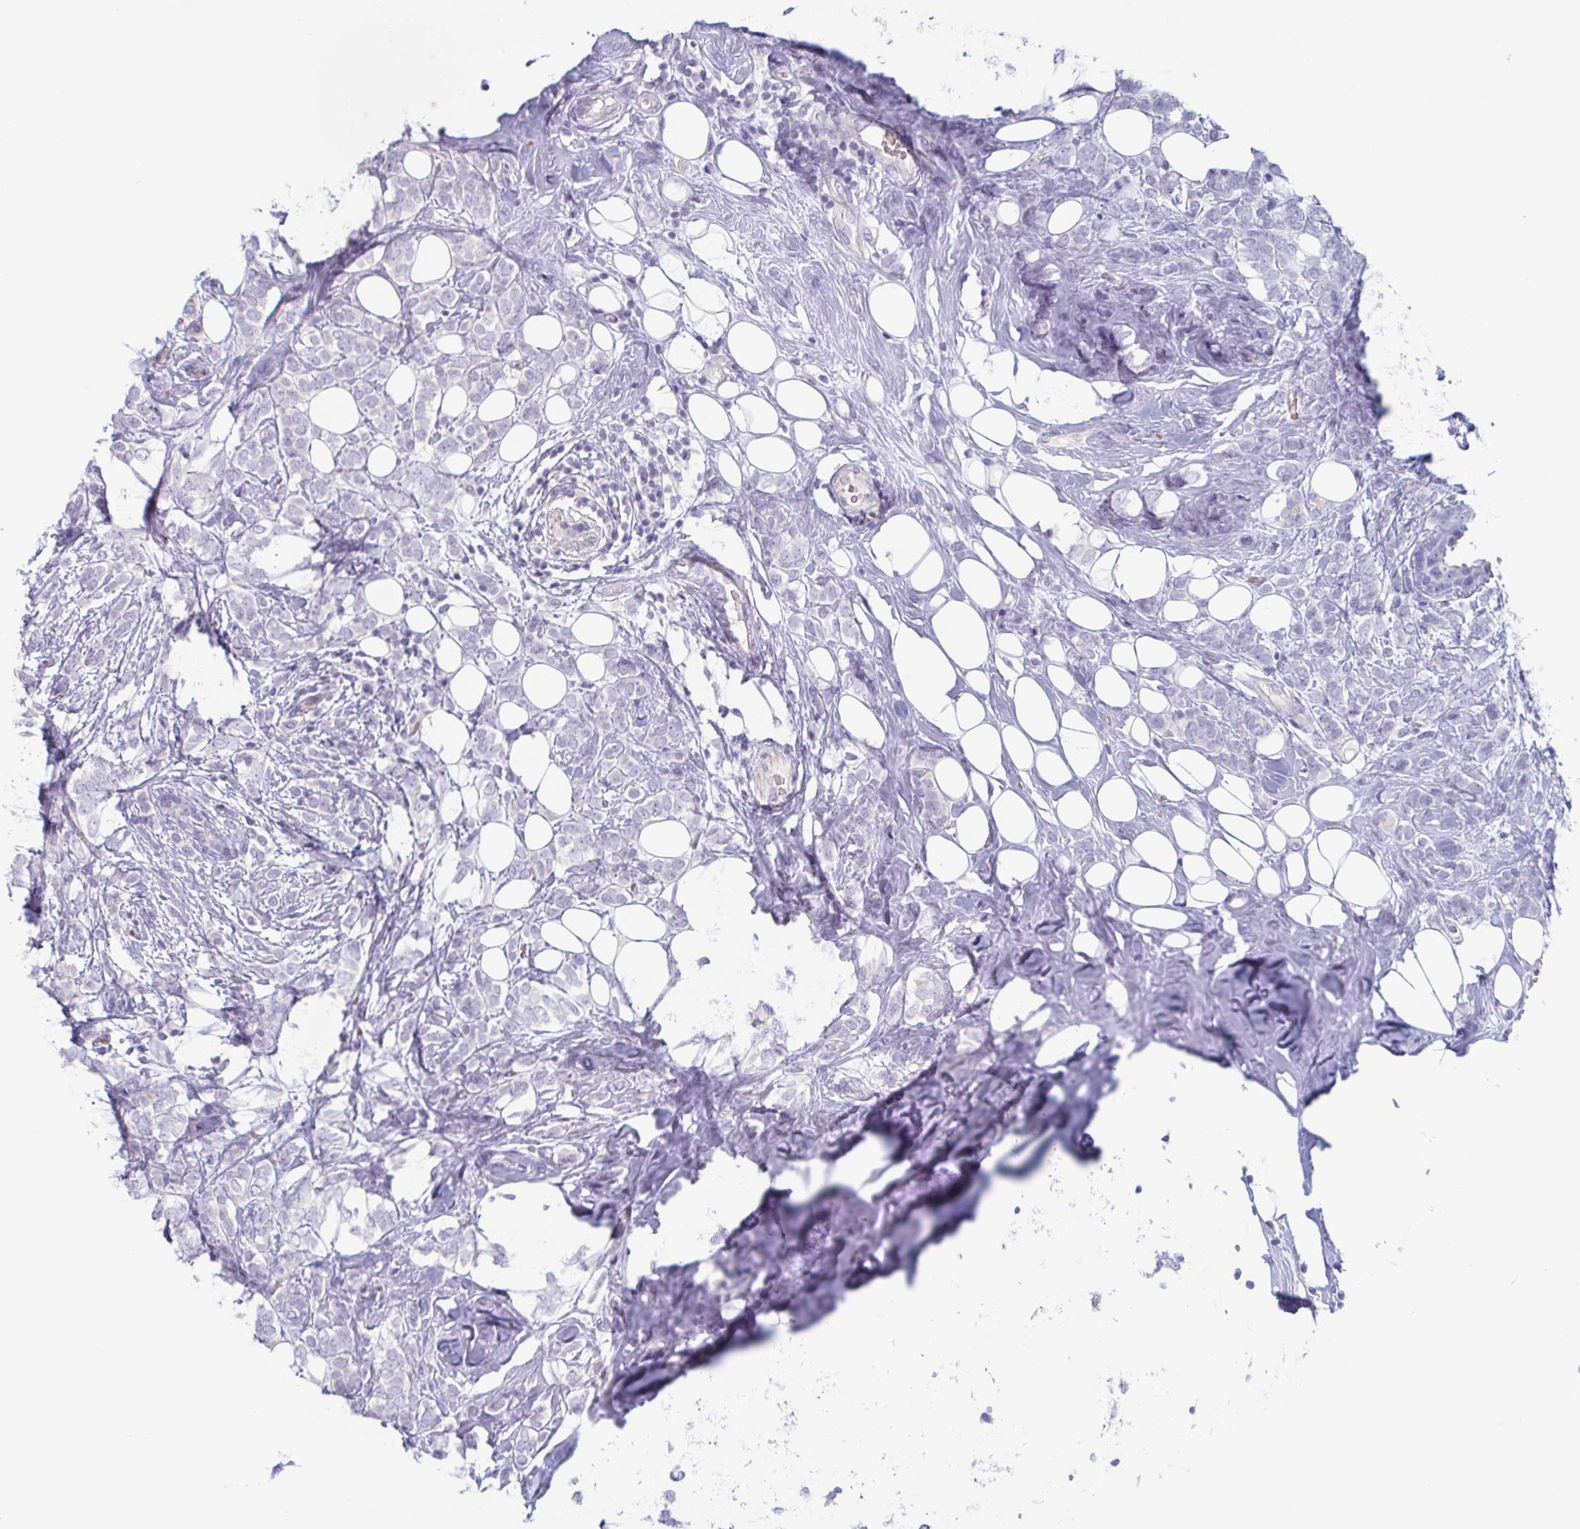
{"staining": {"intensity": "negative", "quantity": "none", "location": "none"}, "tissue": "breast cancer", "cell_type": "Tumor cells", "image_type": "cancer", "snomed": [{"axis": "morphology", "description": "Lobular carcinoma"}, {"axis": "topography", "description": "Breast"}], "caption": "Tumor cells are negative for brown protein staining in breast cancer.", "gene": "BPI", "patient": {"sex": "female", "age": 49}}